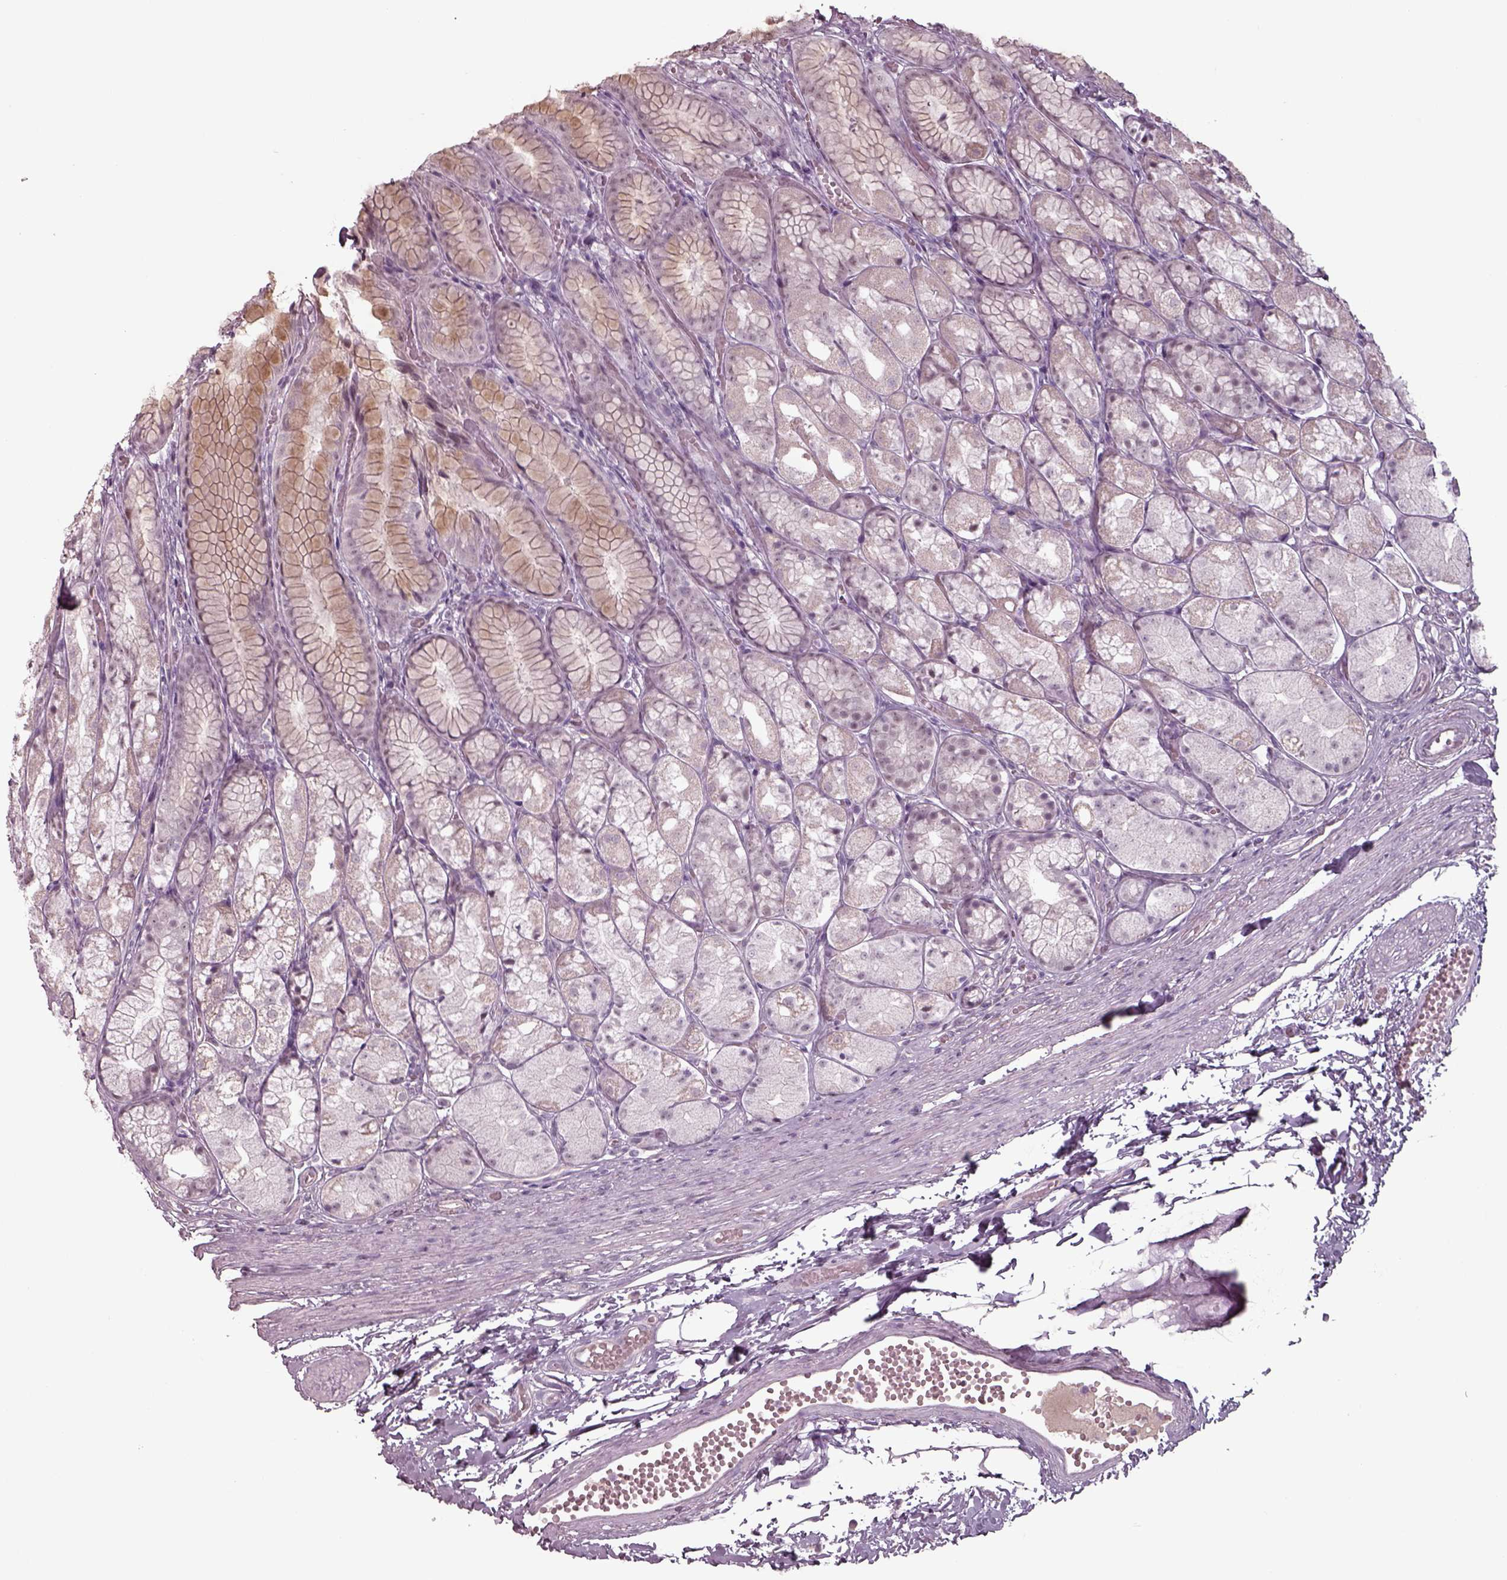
{"staining": {"intensity": "weak", "quantity": "<25%", "location": "cytoplasmic/membranous"}, "tissue": "stomach", "cell_type": "Glandular cells", "image_type": "normal", "snomed": [{"axis": "morphology", "description": "Normal tissue, NOS"}, {"axis": "topography", "description": "Stomach"}], "caption": "Immunohistochemistry of normal stomach exhibits no expression in glandular cells. (Immunohistochemistry (ihc), brightfield microscopy, high magnification).", "gene": "SEPTIN14", "patient": {"sex": "male", "age": 70}}